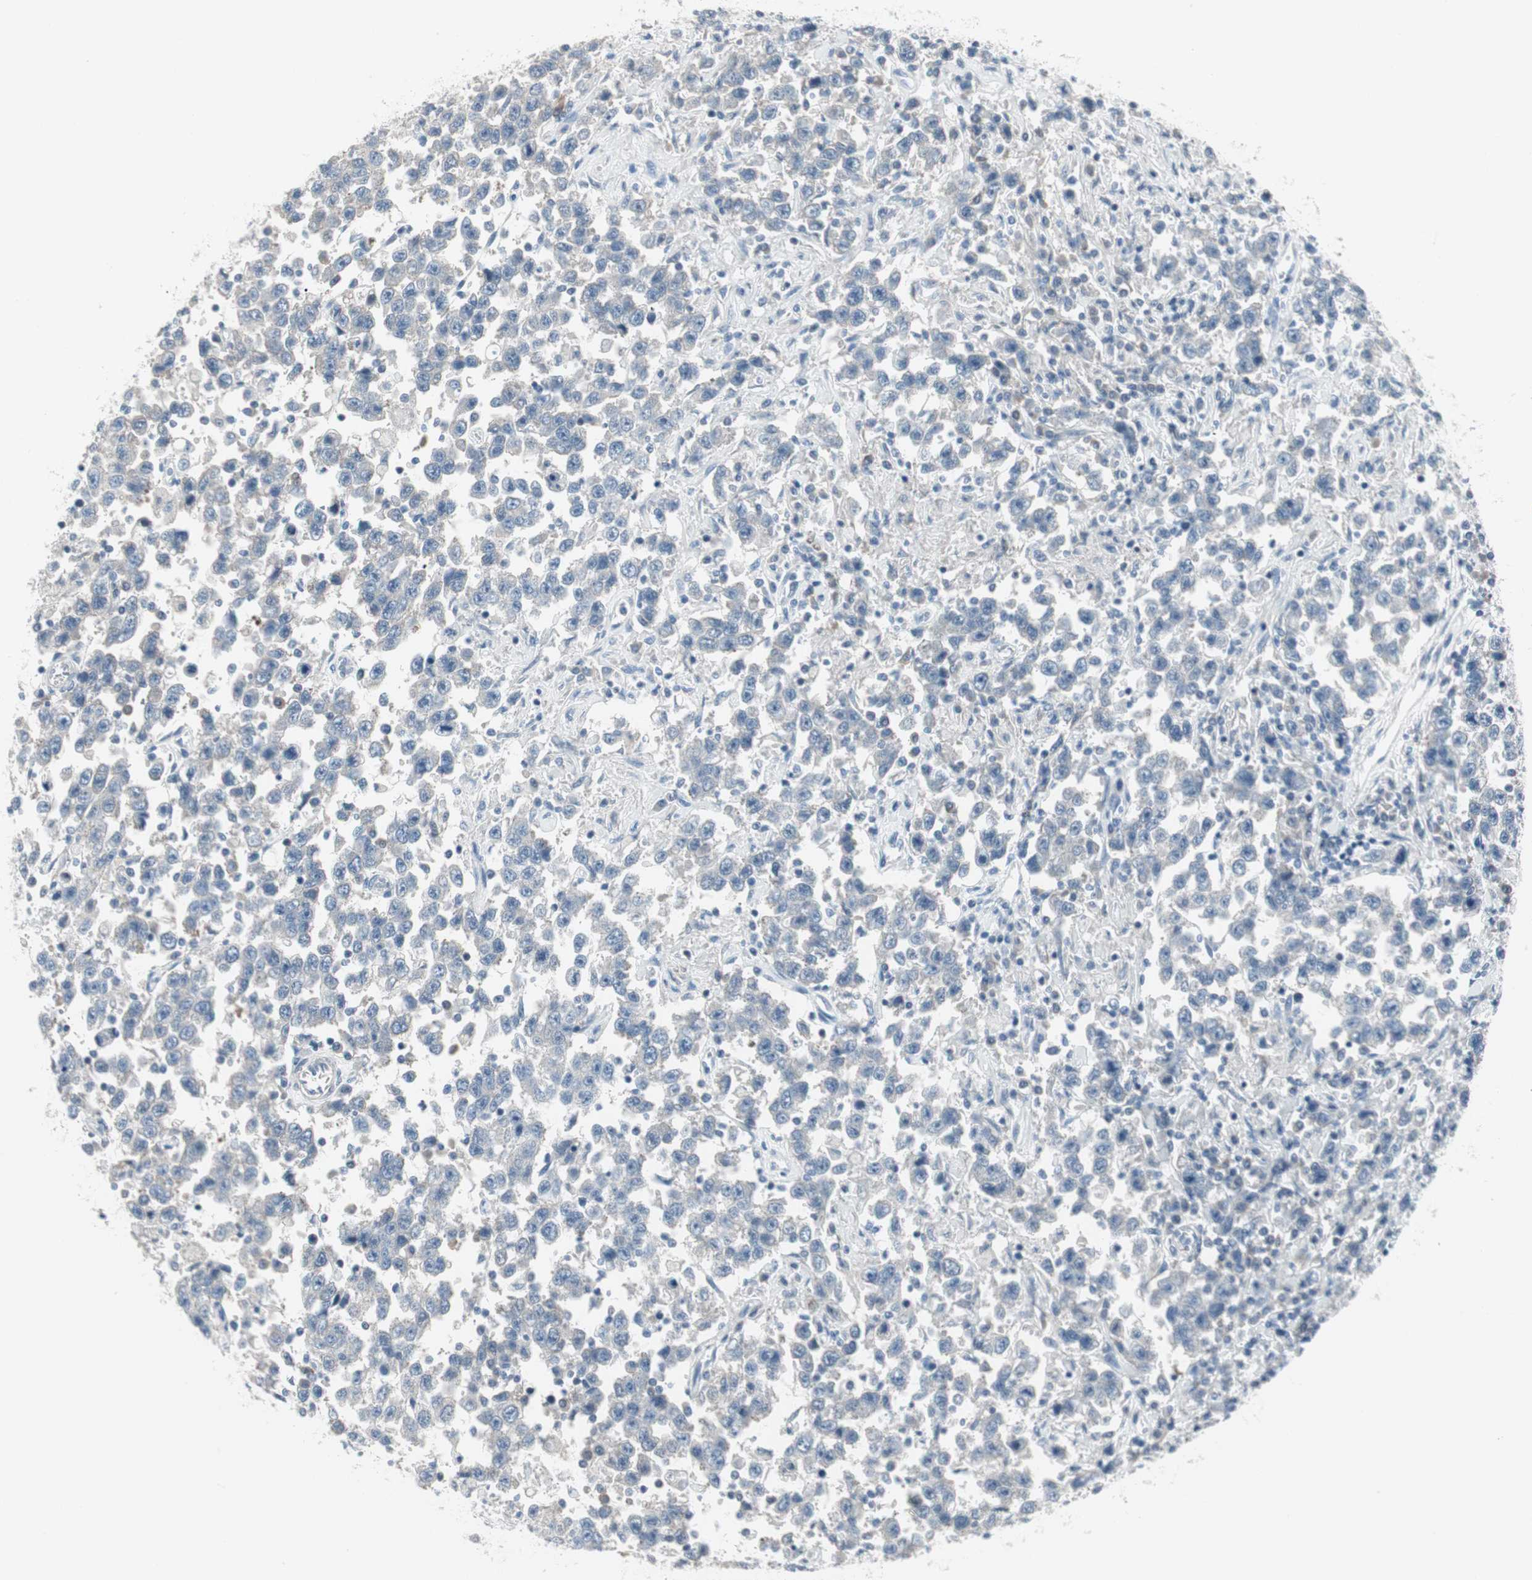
{"staining": {"intensity": "negative", "quantity": "none", "location": "none"}, "tissue": "testis cancer", "cell_type": "Tumor cells", "image_type": "cancer", "snomed": [{"axis": "morphology", "description": "Seminoma, NOS"}, {"axis": "topography", "description": "Testis"}], "caption": "Protein analysis of testis seminoma shows no significant positivity in tumor cells.", "gene": "PIGR", "patient": {"sex": "male", "age": 41}}